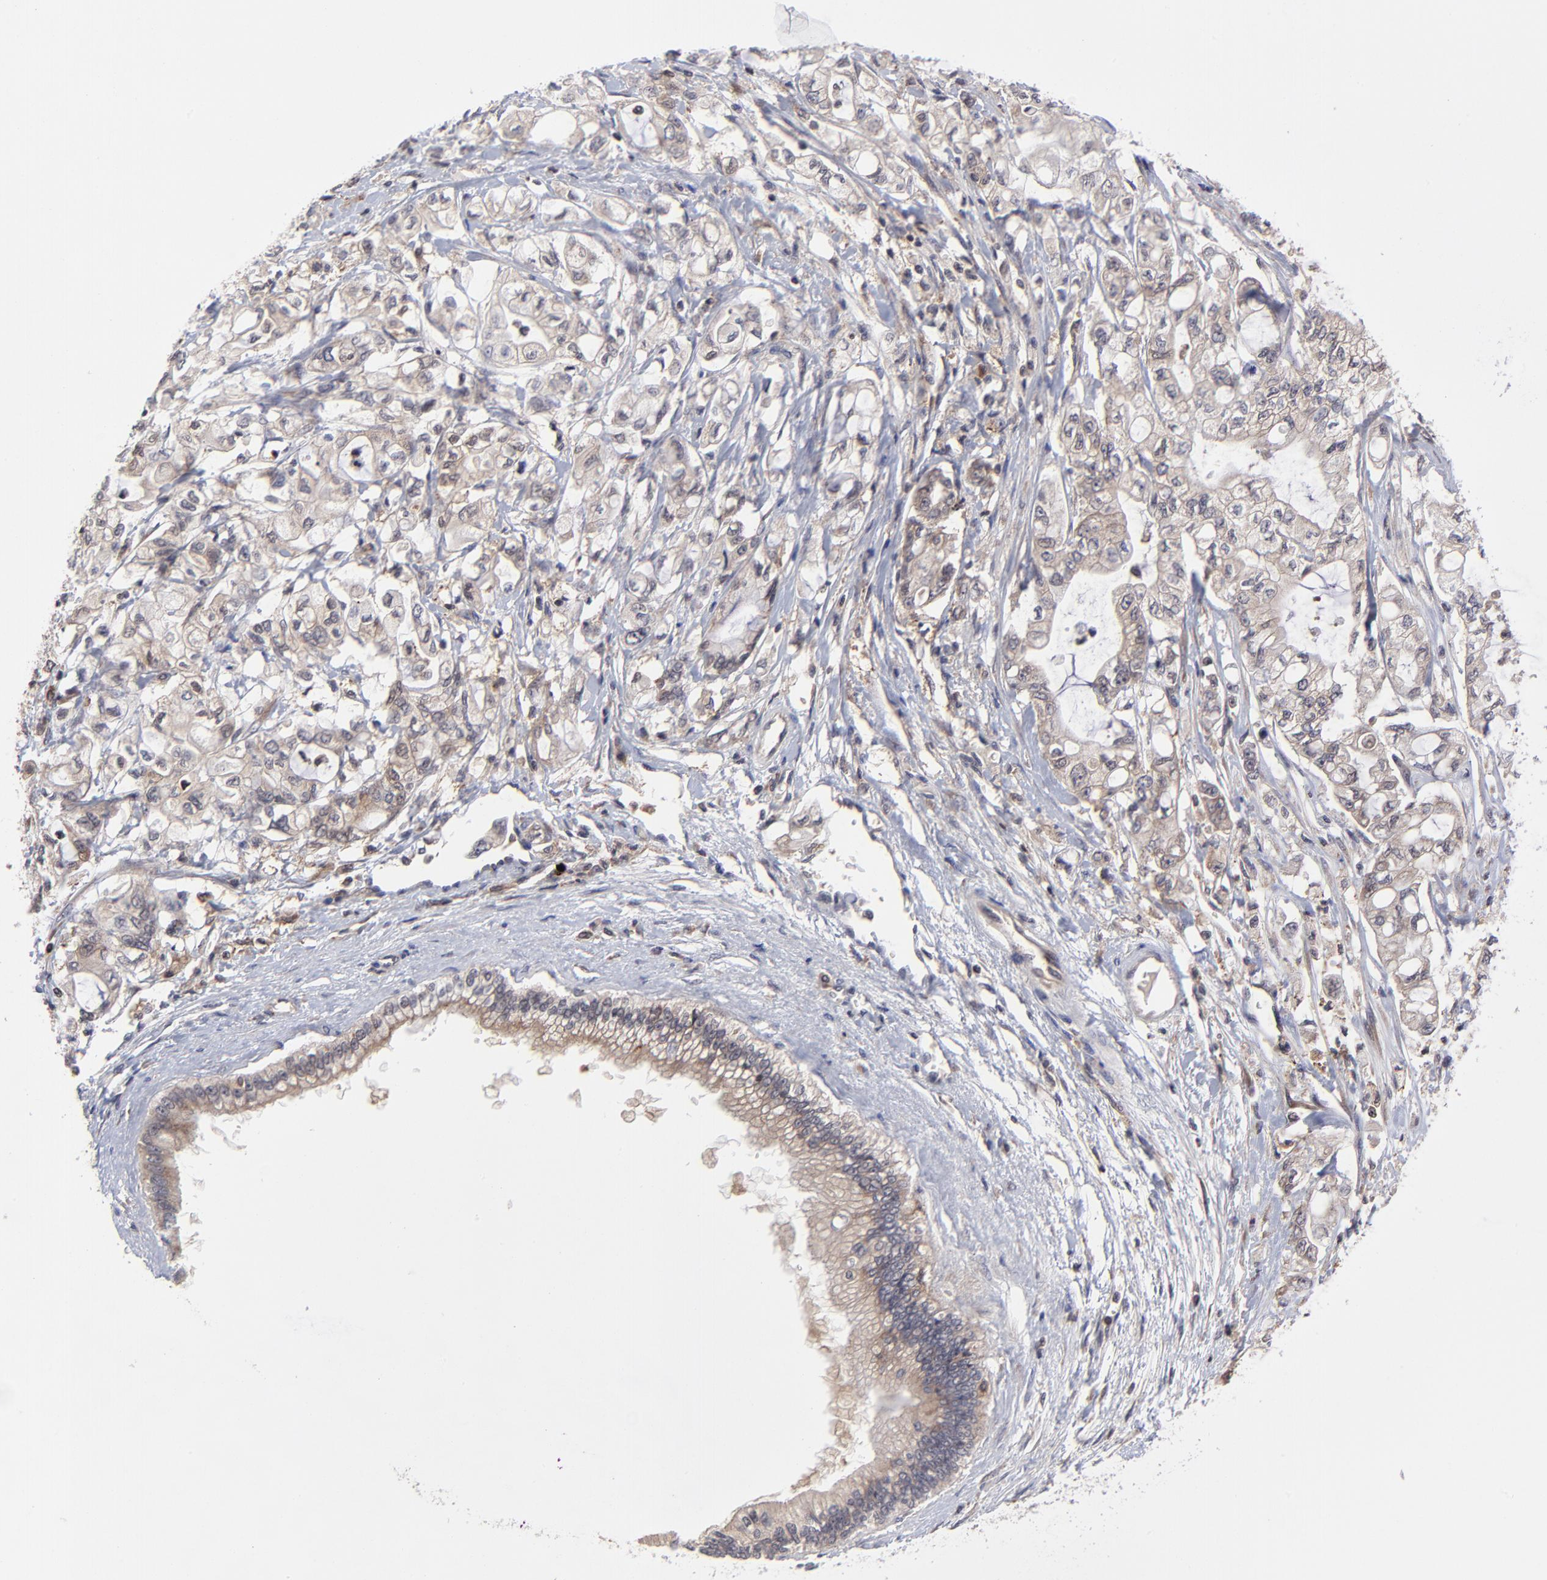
{"staining": {"intensity": "weak", "quantity": "<25%", "location": "cytoplasmic/membranous"}, "tissue": "pancreatic cancer", "cell_type": "Tumor cells", "image_type": "cancer", "snomed": [{"axis": "morphology", "description": "Adenocarcinoma, NOS"}, {"axis": "topography", "description": "Pancreas"}], "caption": "Protein analysis of pancreatic adenocarcinoma demonstrates no significant positivity in tumor cells.", "gene": "UBE2L6", "patient": {"sex": "male", "age": 79}}